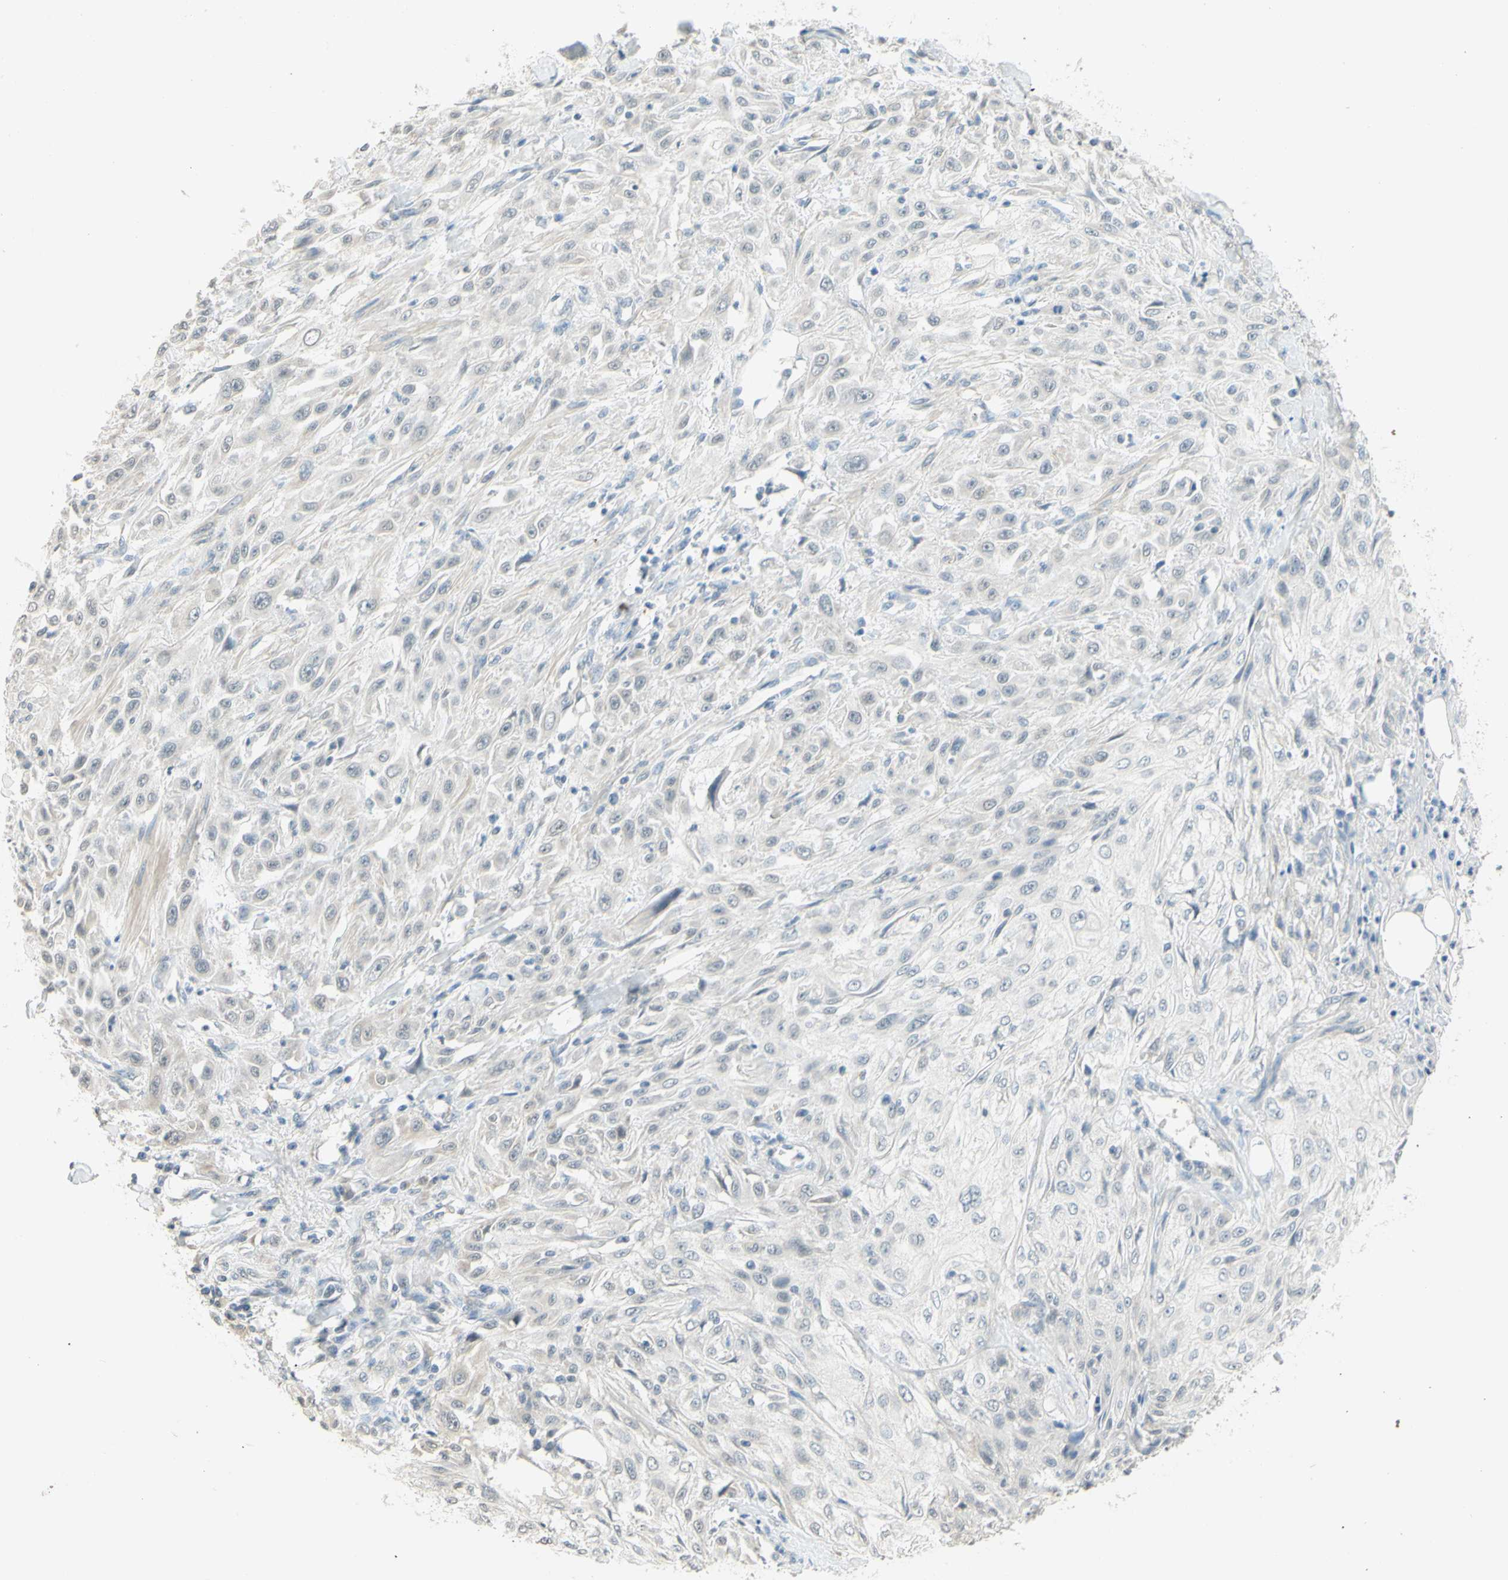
{"staining": {"intensity": "weak", "quantity": "<25%", "location": "cytoplasmic/membranous"}, "tissue": "skin cancer", "cell_type": "Tumor cells", "image_type": "cancer", "snomed": [{"axis": "morphology", "description": "Squamous cell carcinoma, NOS"}, {"axis": "topography", "description": "Skin"}], "caption": "Tumor cells show no significant positivity in skin squamous cell carcinoma.", "gene": "MAG", "patient": {"sex": "male", "age": 75}}